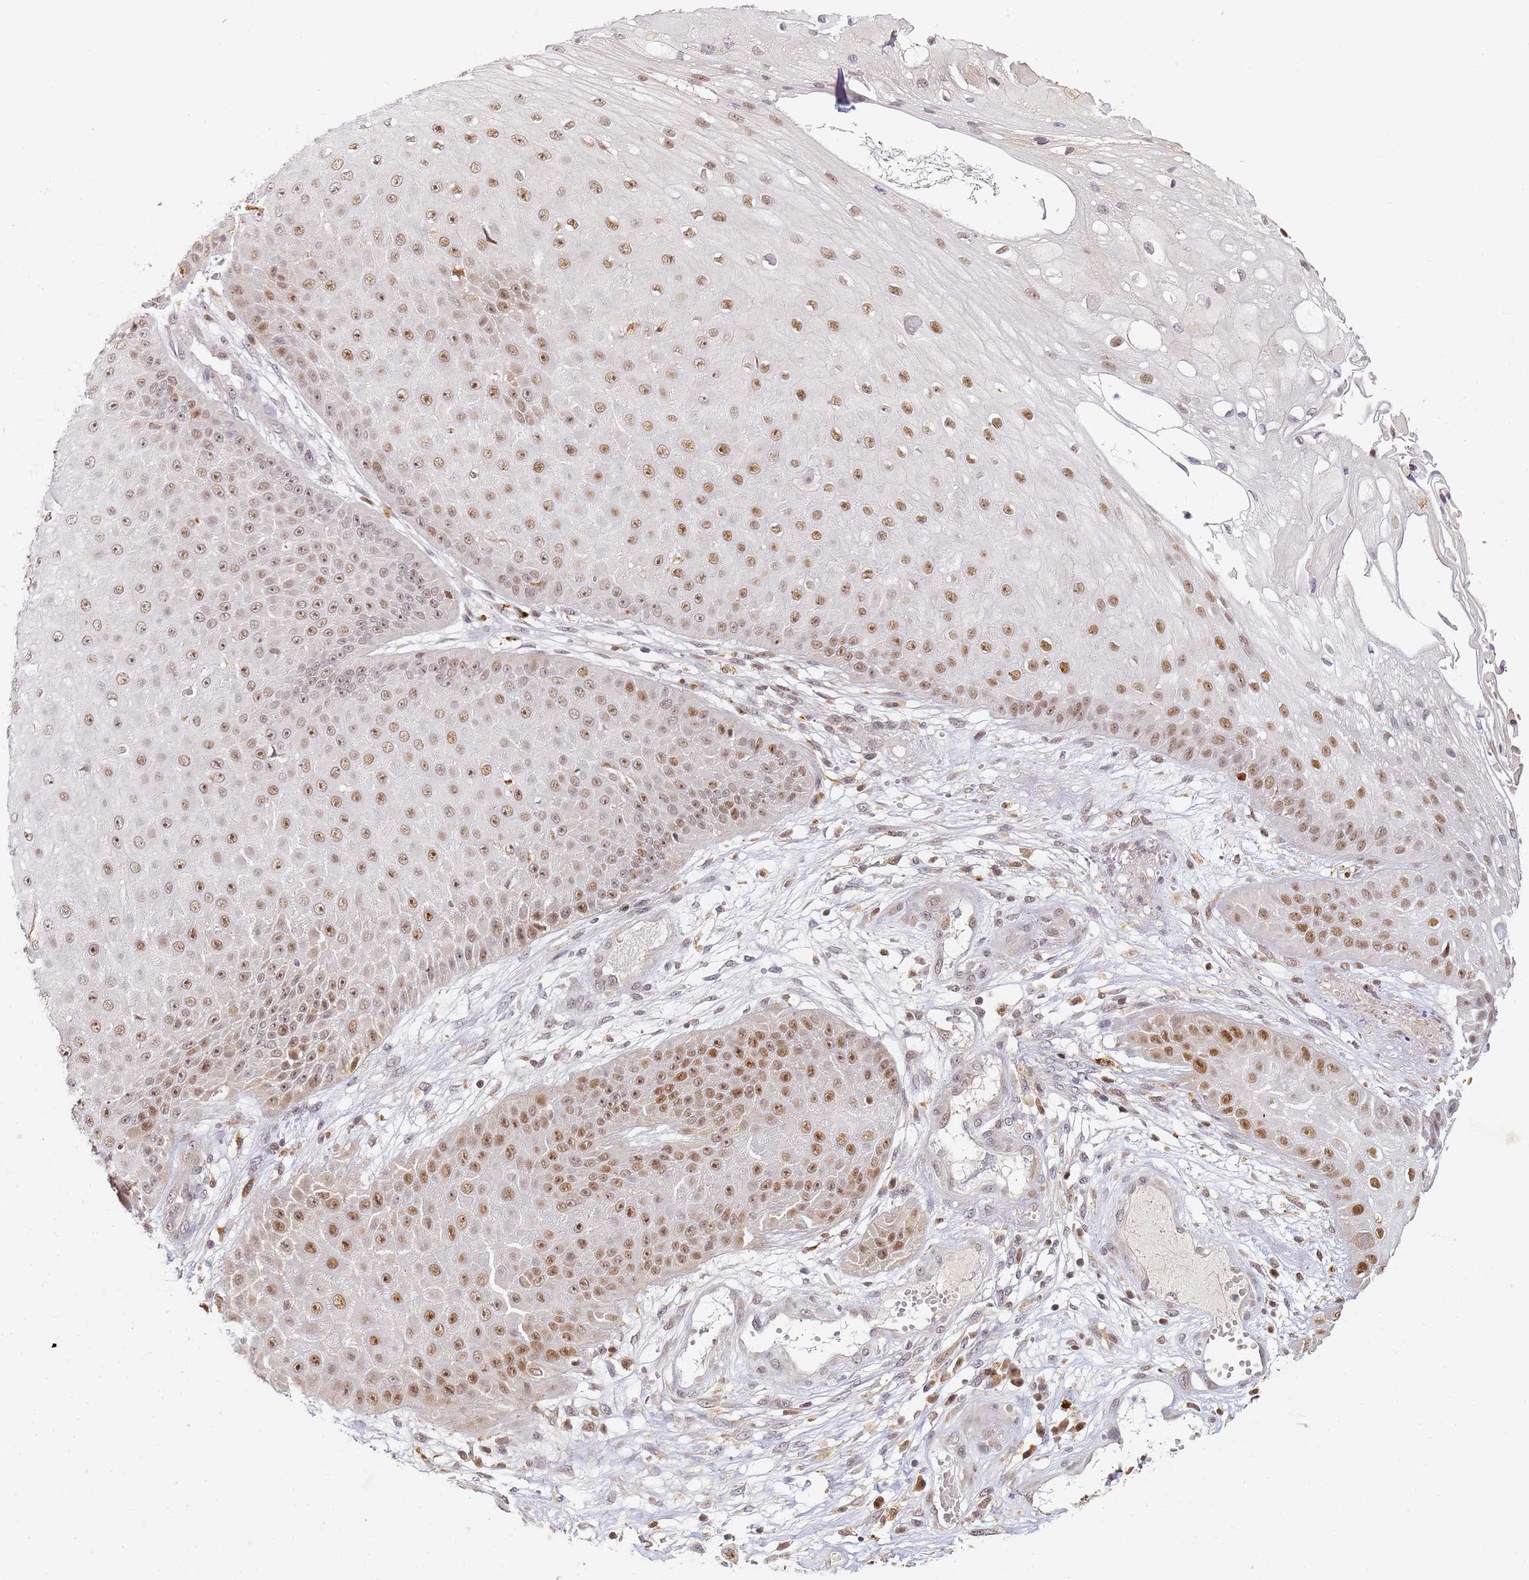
{"staining": {"intensity": "moderate", "quantity": "25%-75%", "location": "nuclear"}, "tissue": "skin cancer", "cell_type": "Tumor cells", "image_type": "cancer", "snomed": [{"axis": "morphology", "description": "Squamous cell carcinoma, NOS"}, {"axis": "topography", "description": "Skin"}], "caption": "IHC (DAB) staining of human skin cancer (squamous cell carcinoma) demonstrates moderate nuclear protein expression in approximately 25%-75% of tumor cells.", "gene": "HMCES", "patient": {"sex": "male", "age": 70}}